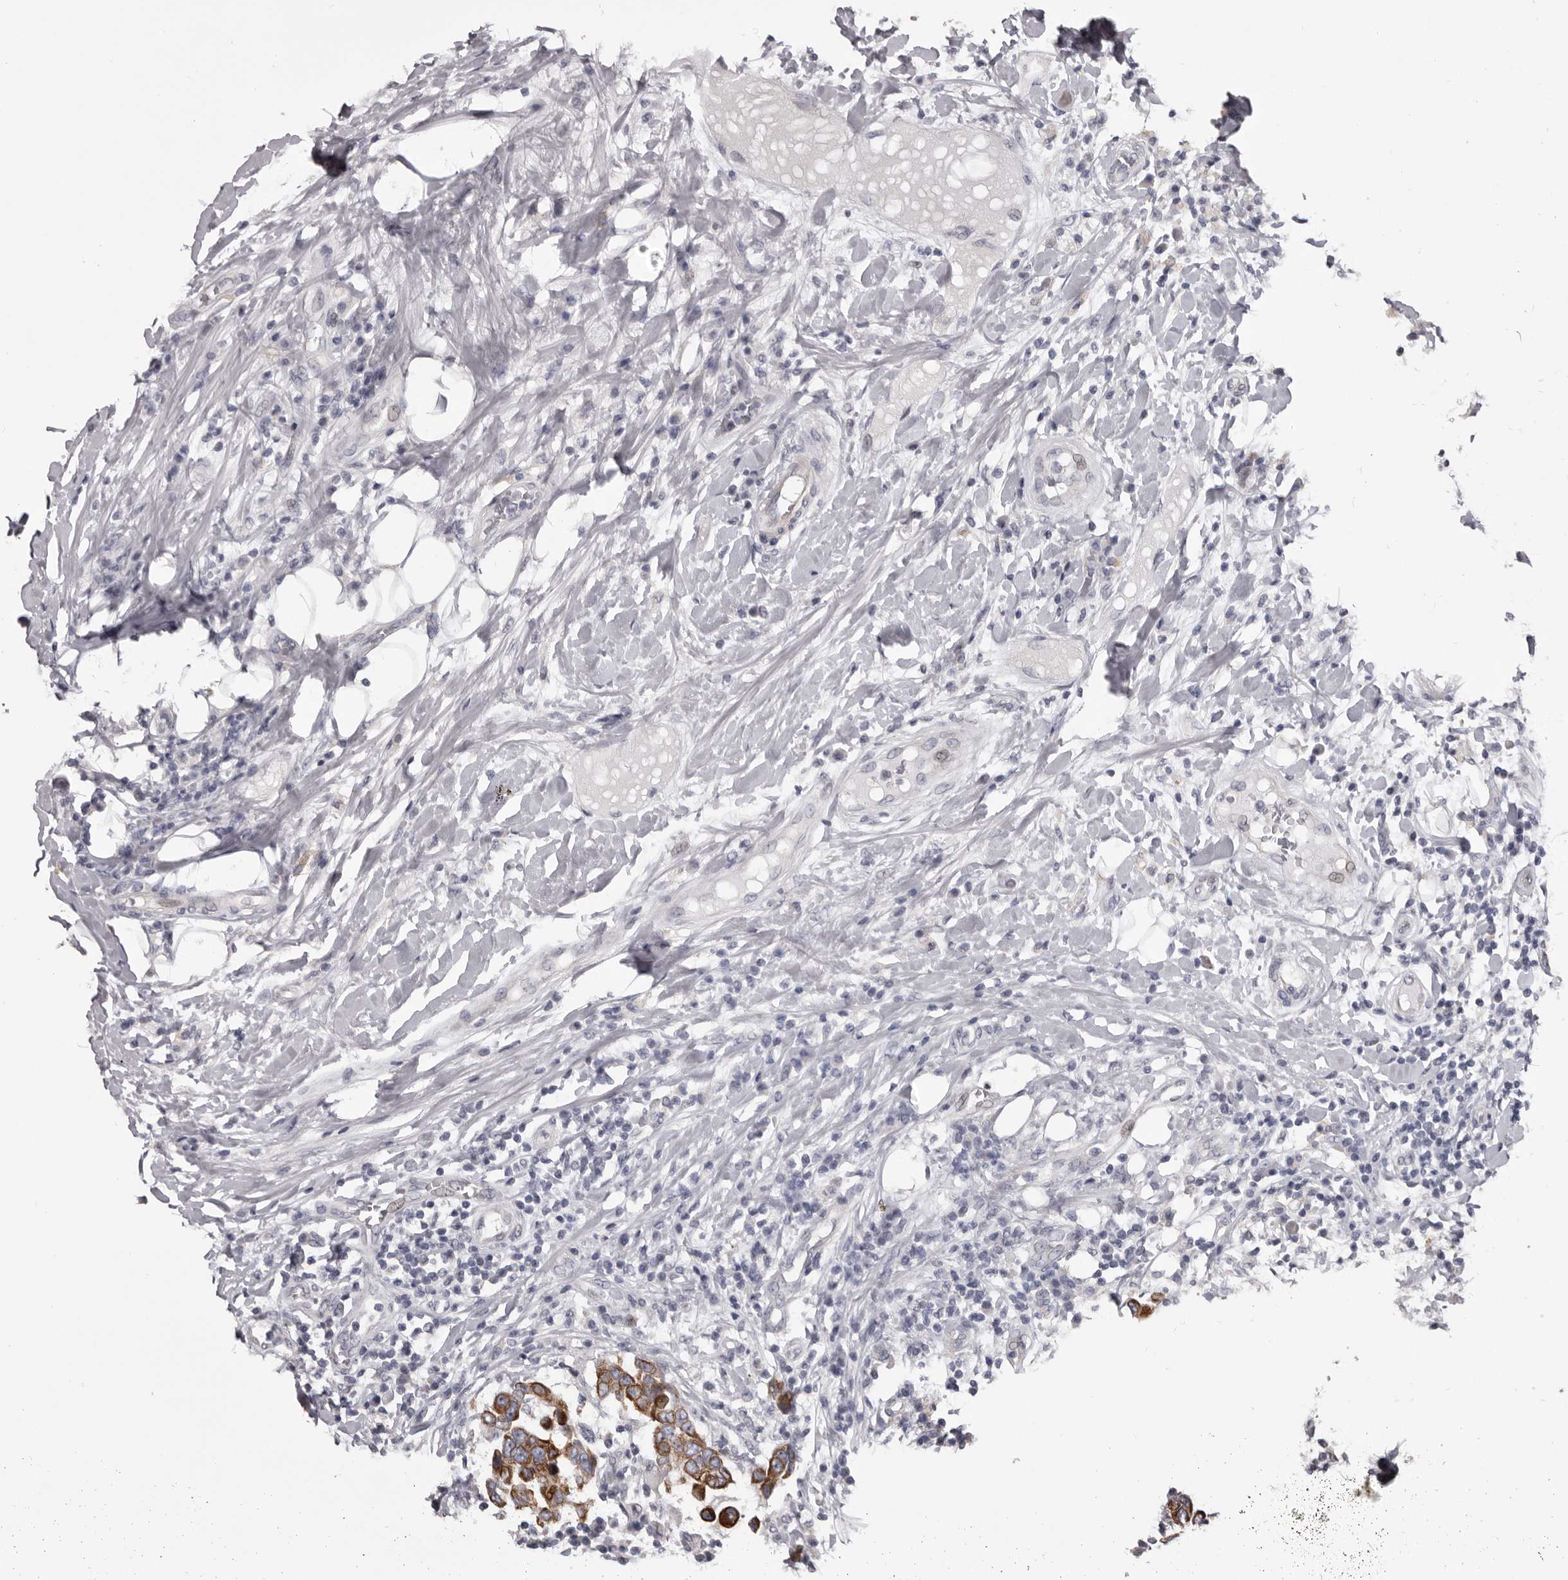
{"staining": {"intensity": "moderate", "quantity": ">75%", "location": "cytoplasmic/membranous"}, "tissue": "breast cancer", "cell_type": "Tumor cells", "image_type": "cancer", "snomed": [{"axis": "morphology", "description": "Duct carcinoma"}, {"axis": "topography", "description": "Breast"}], "caption": "Immunohistochemistry (DAB (3,3'-diaminobenzidine)) staining of human breast invasive ductal carcinoma demonstrates moderate cytoplasmic/membranous protein expression in about >75% of tumor cells. The protein is shown in brown color, while the nuclei are stained blue.", "gene": "LPAR6", "patient": {"sex": "female", "age": 27}}